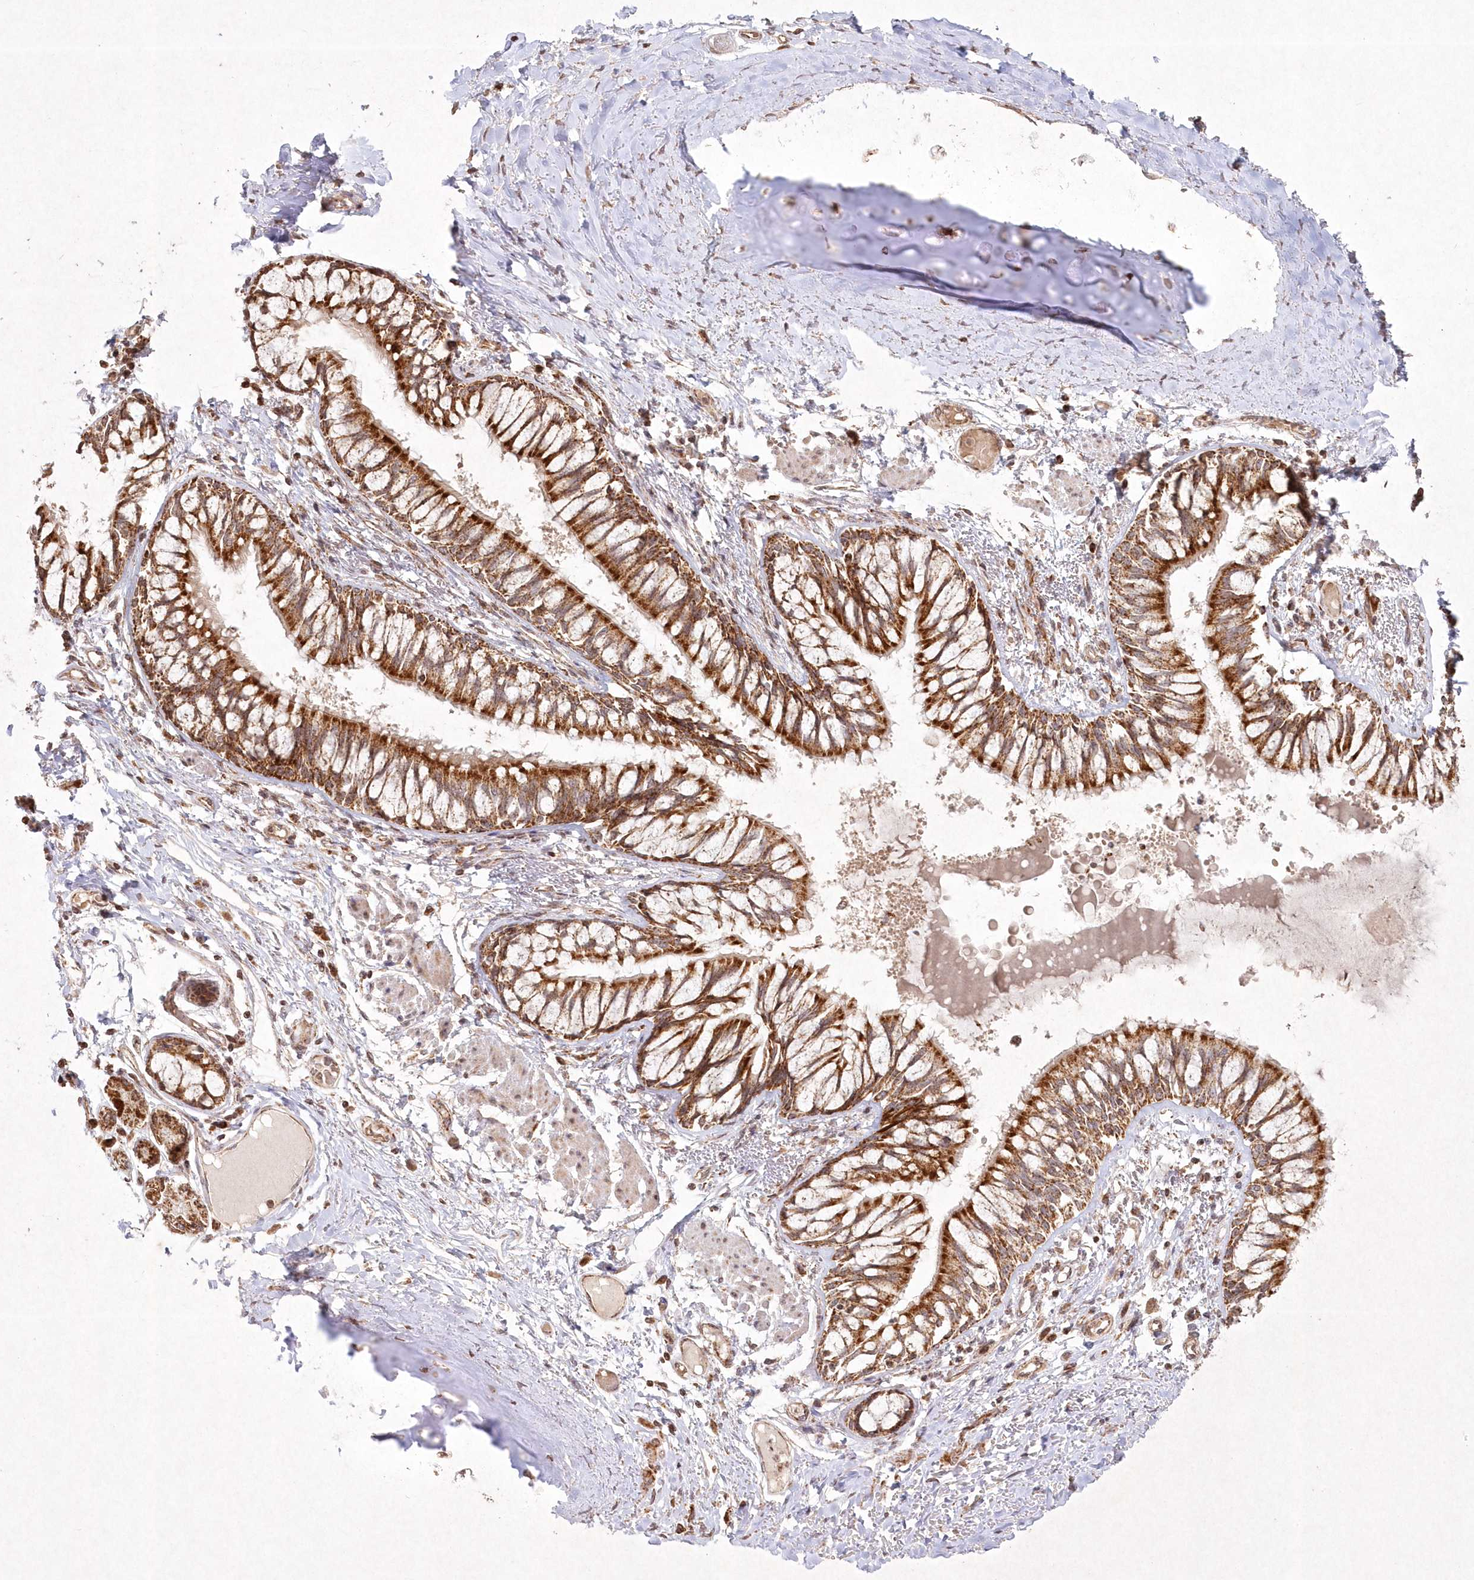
{"staining": {"intensity": "strong", "quantity": ">75%", "location": "cytoplasmic/membranous"}, "tissue": "bronchus", "cell_type": "Respiratory epithelial cells", "image_type": "normal", "snomed": [{"axis": "morphology", "description": "Normal tissue, NOS"}, {"axis": "topography", "description": "Cartilage tissue"}, {"axis": "topography", "description": "Bronchus"}, {"axis": "topography", "description": "Lung"}], "caption": "Protein analysis of unremarkable bronchus displays strong cytoplasmic/membranous expression in about >75% of respiratory epithelial cells.", "gene": "LRPPRC", "patient": {"sex": "male", "age": 64}}